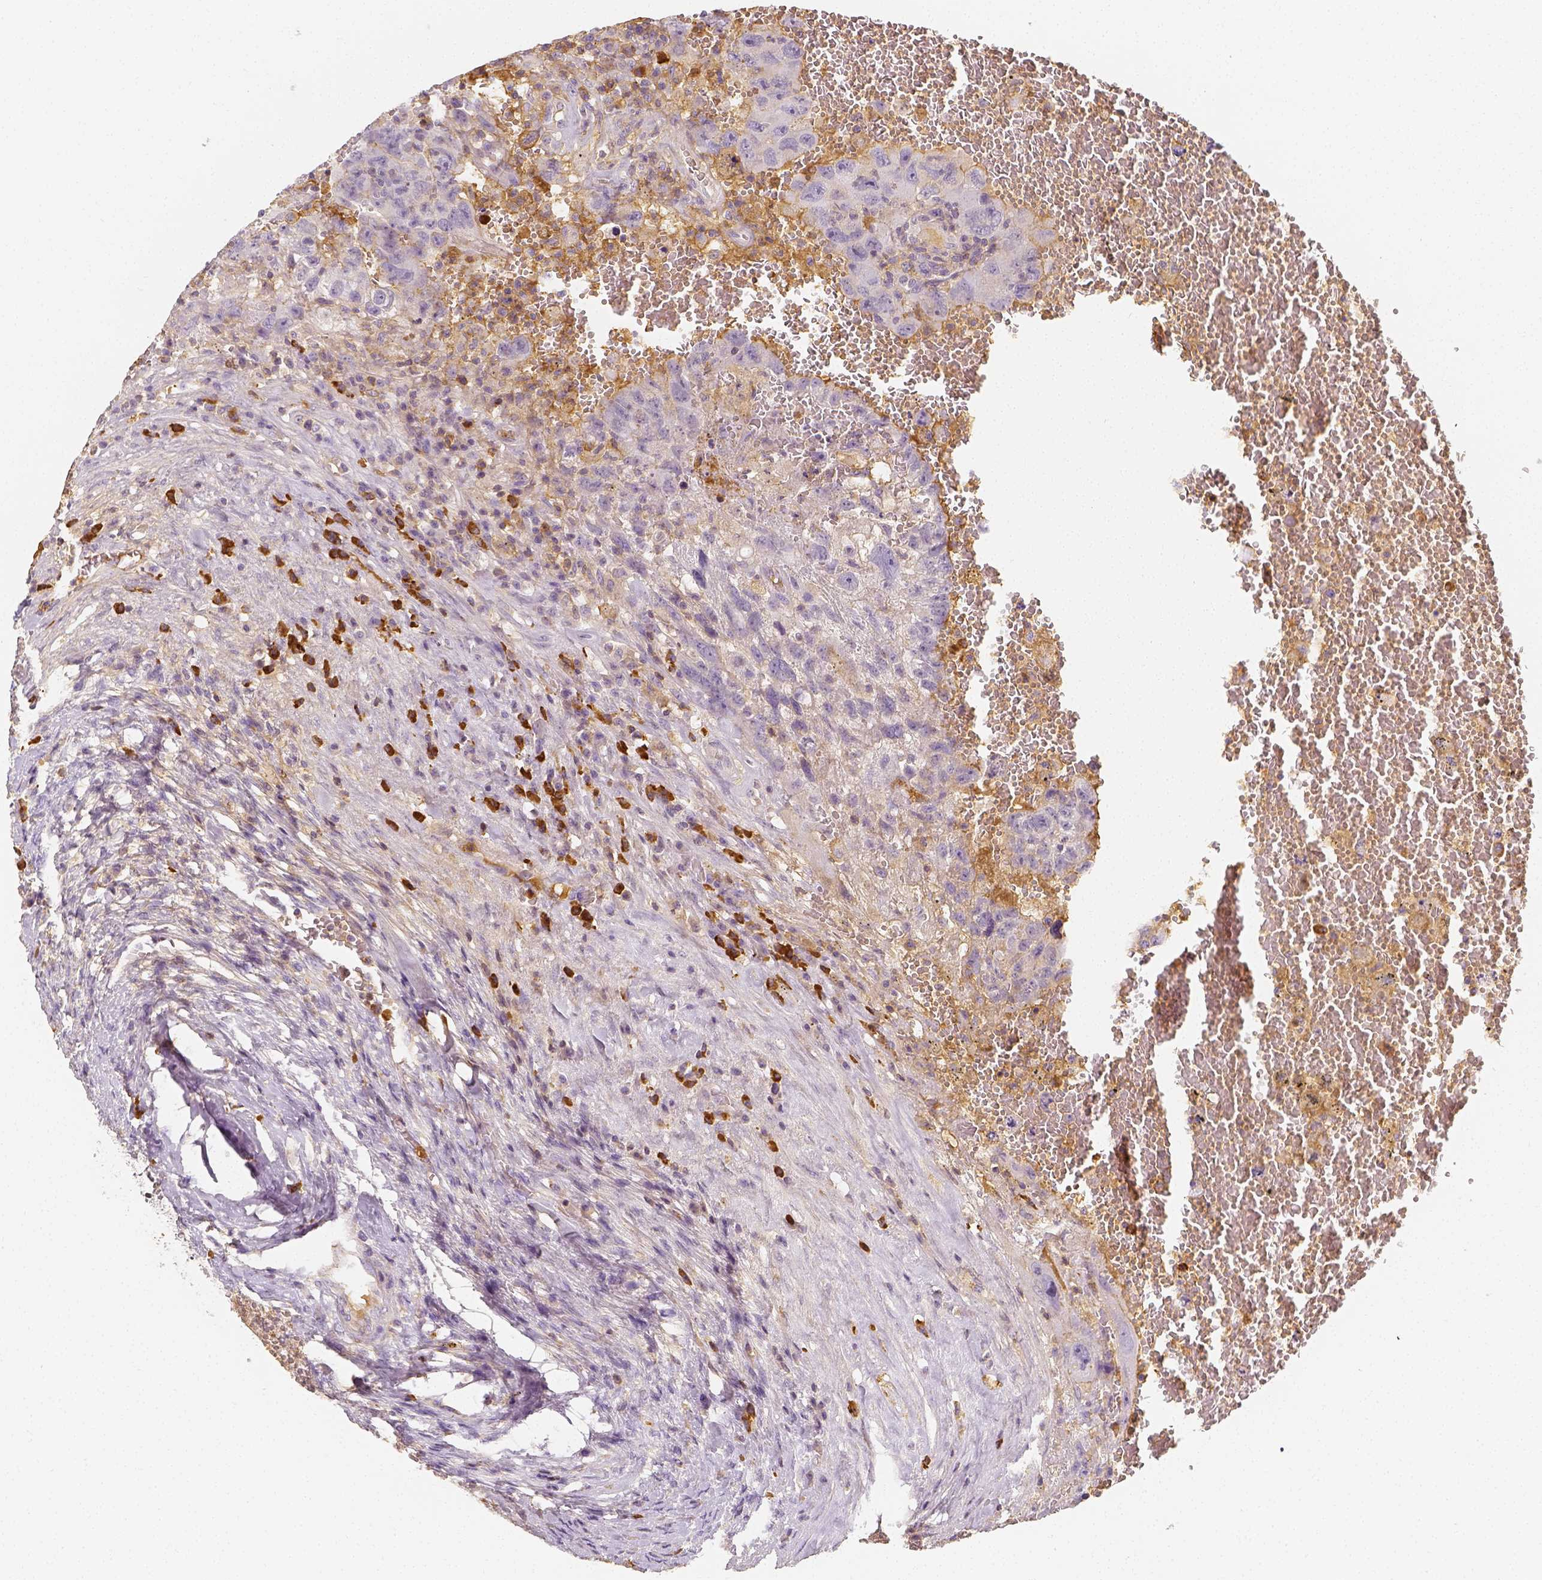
{"staining": {"intensity": "weak", "quantity": "25%-75%", "location": "cytoplasmic/membranous"}, "tissue": "testis cancer", "cell_type": "Tumor cells", "image_type": "cancer", "snomed": [{"axis": "morphology", "description": "Carcinoma, Embryonal, NOS"}, {"axis": "topography", "description": "Testis"}], "caption": "The immunohistochemical stain labels weak cytoplasmic/membranous expression in tumor cells of testis embryonal carcinoma tissue.", "gene": "PTPRJ", "patient": {"sex": "male", "age": 26}}